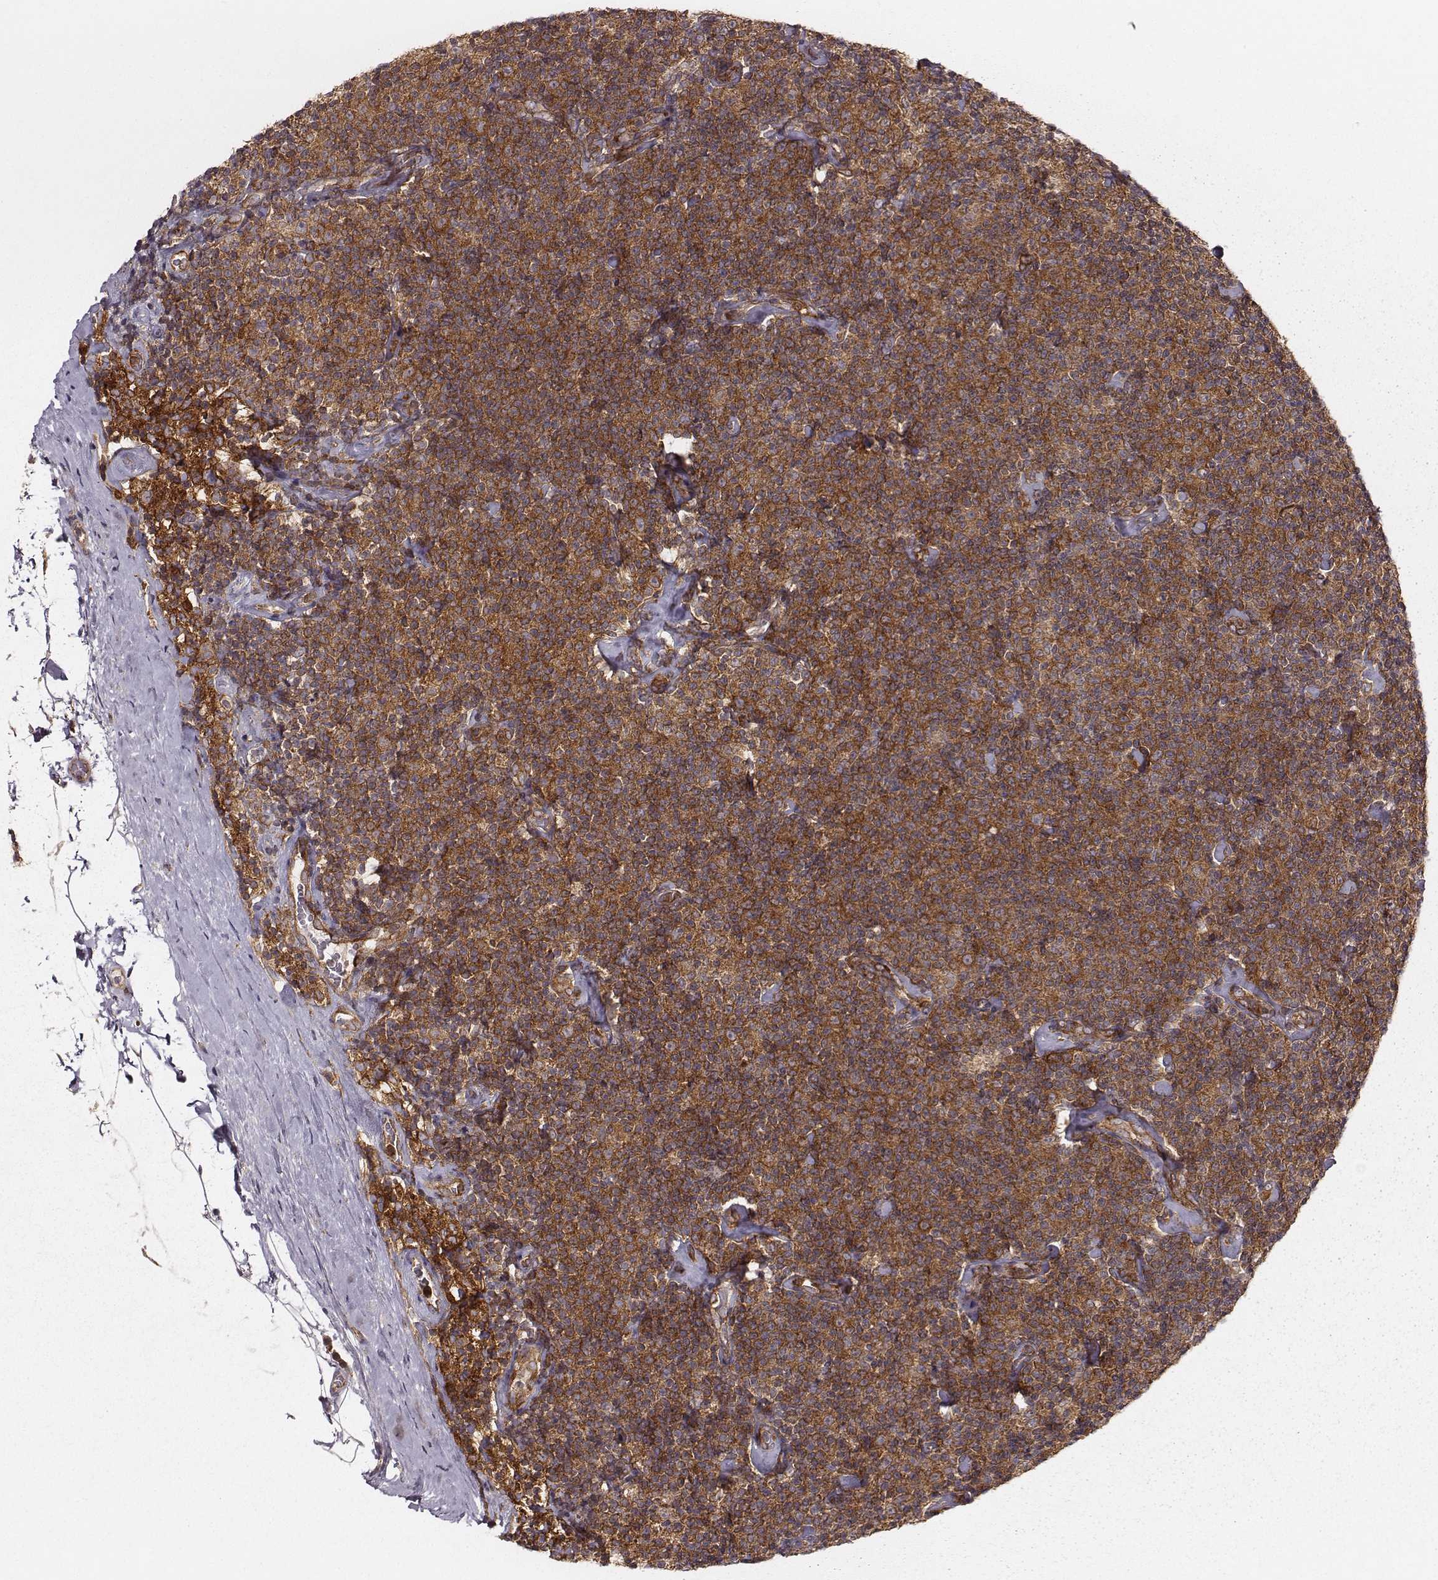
{"staining": {"intensity": "strong", "quantity": ">75%", "location": "cytoplasmic/membranous"}, "tissue": "lymphoma", "cell_type": "Tumor cells", "image_type": "cancer", "snomed": [{"axis": "morphology", "description": "Malignant lymphoma, non-Hodgkin's type, Low grade"}, {"axis": "topography", "description": "Lymph node"}], "caption": "Lymphoma stained with DAB immunohistochemistry reveals high levels of strong cytoplasmic/membranous staining in approximately >75% of tumor cells. (DAB IHC with brightfield microscopy, high magnification).", "gene": "VPS26A", "patient": {"sex": "male", "age": 81}}